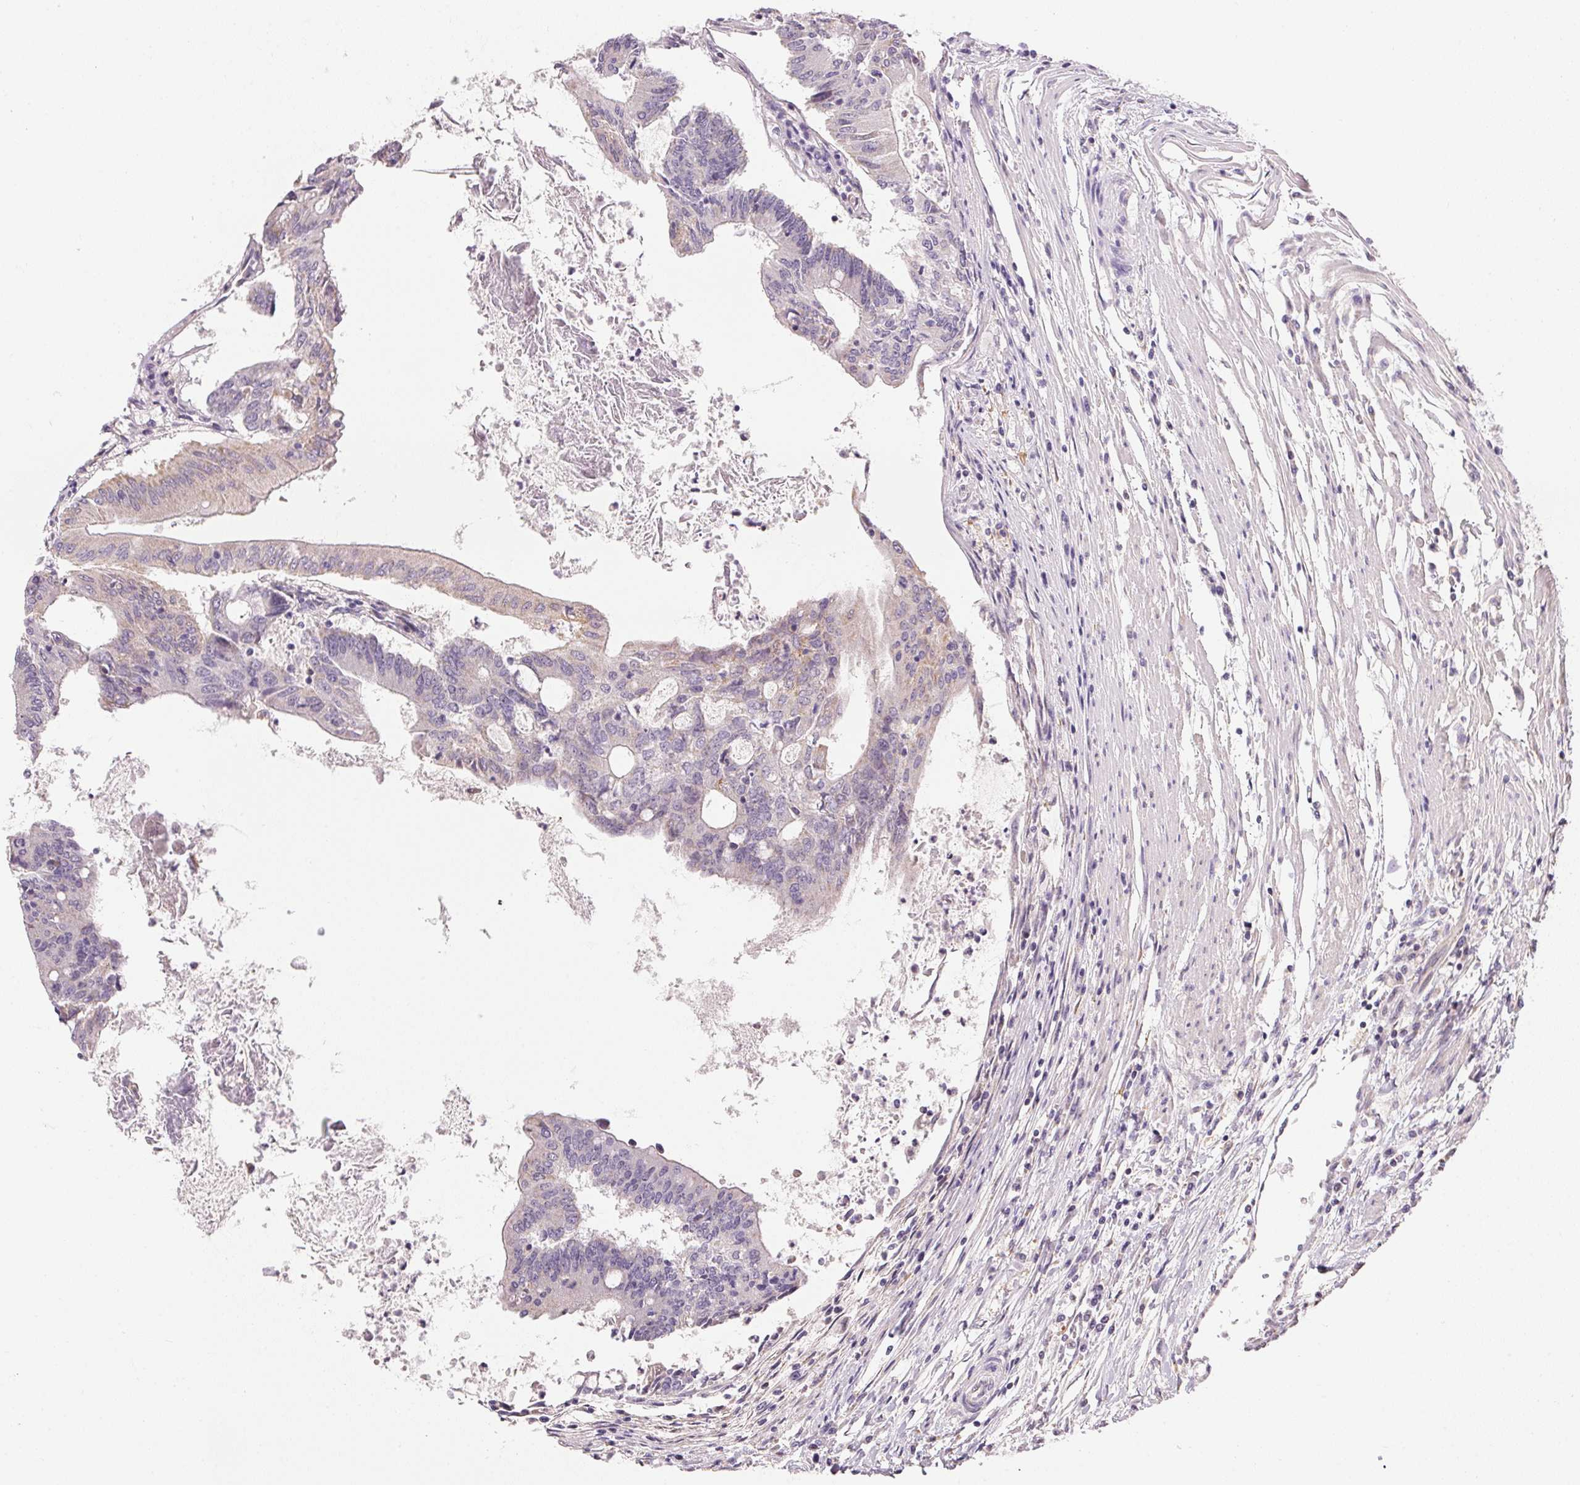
{"staining": {"intensity": "weak", "quantity": "<25%", "location": "cytoplasmic/membranous"}, "tissue": "colorectal cancer", "cell_type": "Tumor cells", "image_type": "cancer", "snomed": [{"axis": "morphology", "description": "Adenocarcinoma, NOS"}, {"axis": "topography", "description": "Colon"}], "caption": "A high-resolution photomicrograph shows immunohistochemistry staining of colorectal adenocarcinoma, which shows no significant staining in tumor cells.", "gene": "SC5D", "patient": {"sex": "female", "age": 70}}